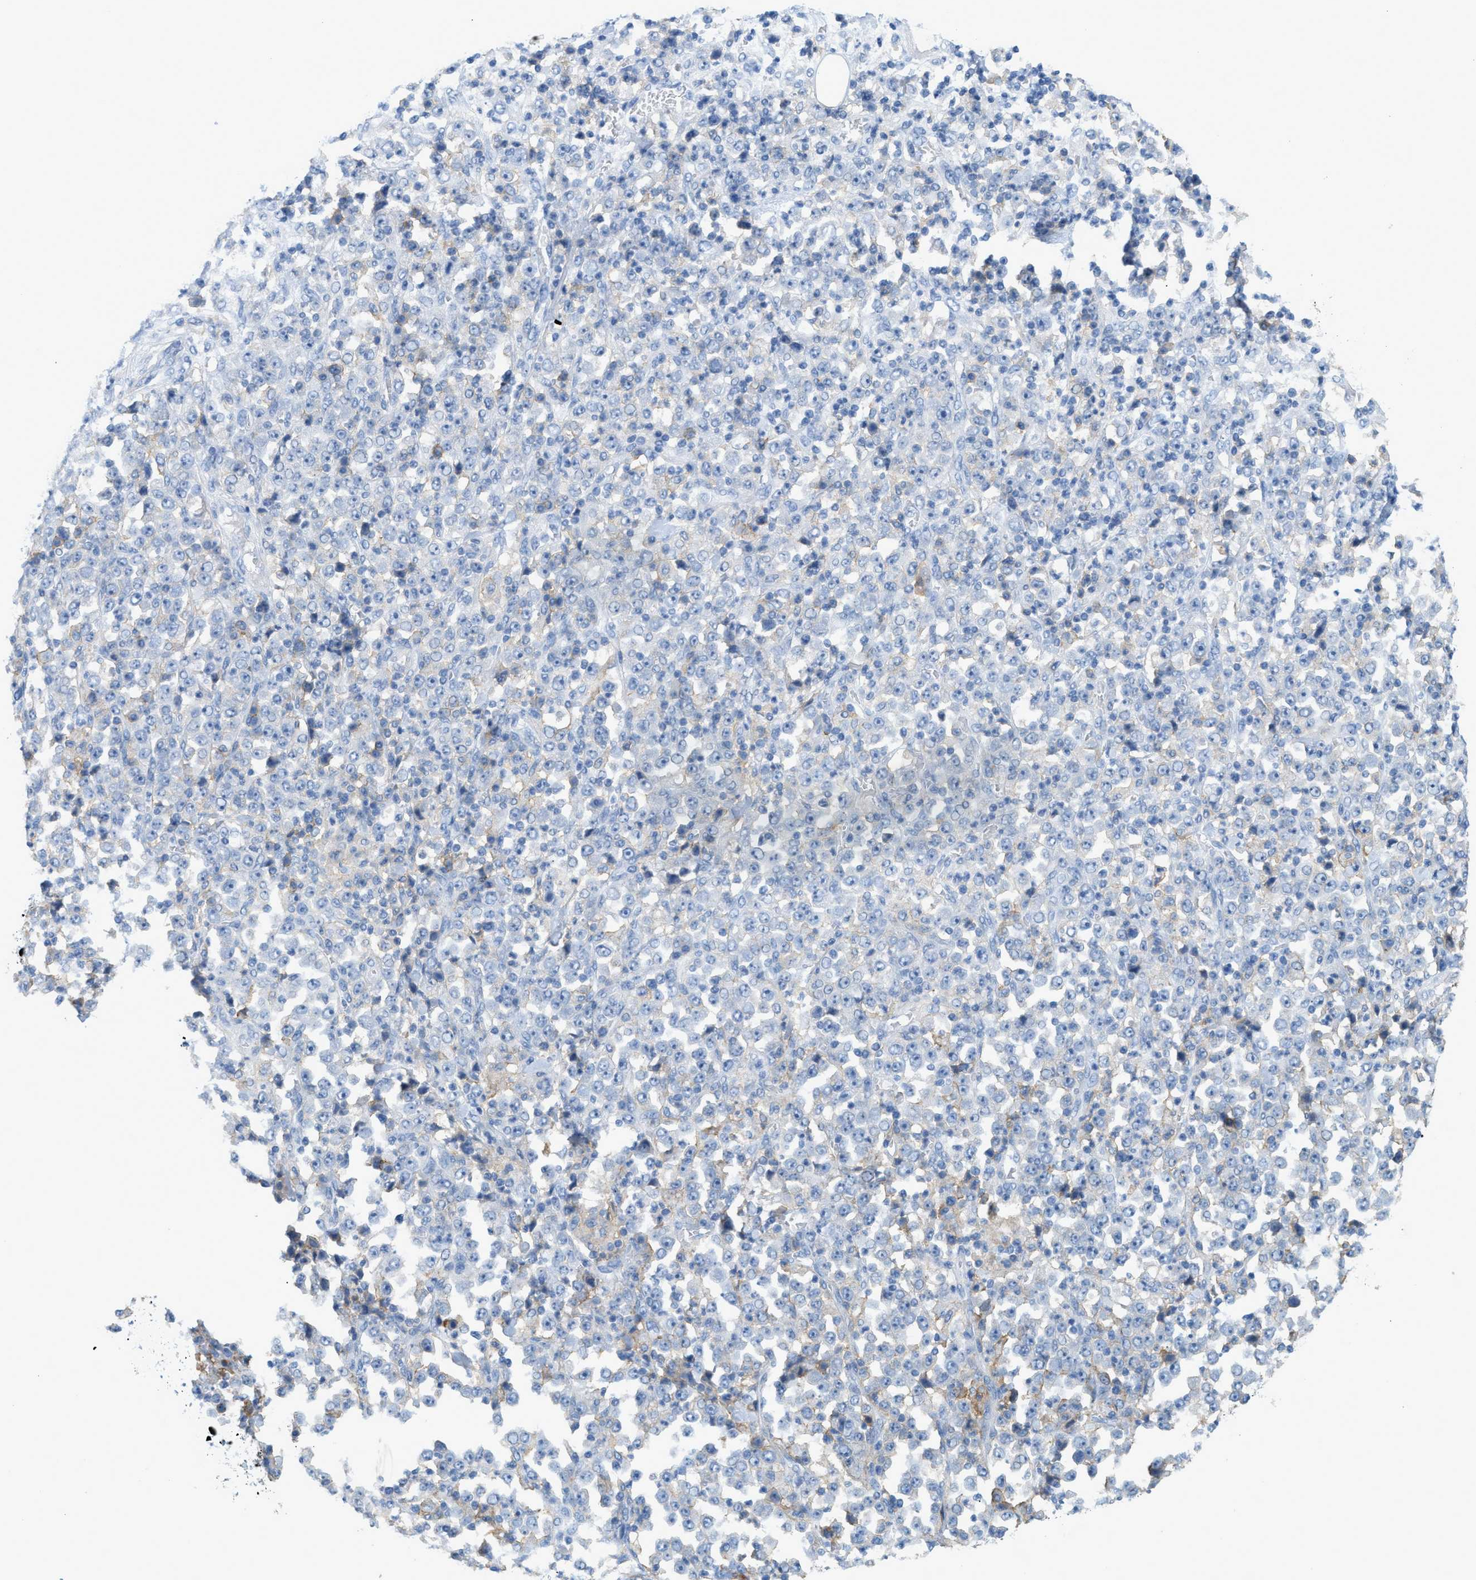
{"staining": {"intensity": "negative", "quantity": "none", "location": "none"}, "tissue": "stomach cancer", "cell_type": "Tumor cells", "image_type": "cancer", "snomed": [{"axis": "morphology", "description": "Normal tissue, NOS"}, {"axis": "morphology", "description": "Adenocarcinoma, NOS"}, {"axis": "topography", "description": "Stomach, upper"}, {"axis": "topography", "description": "Stomach"}], "caption": "Micrograph shows no protein expression in tumor cells of adenocarcinoma (stomach) tissue. Nuclei are stained in blue.", "gene": "SLC3A2", "patient": {"sex": "male", "age": 59}}